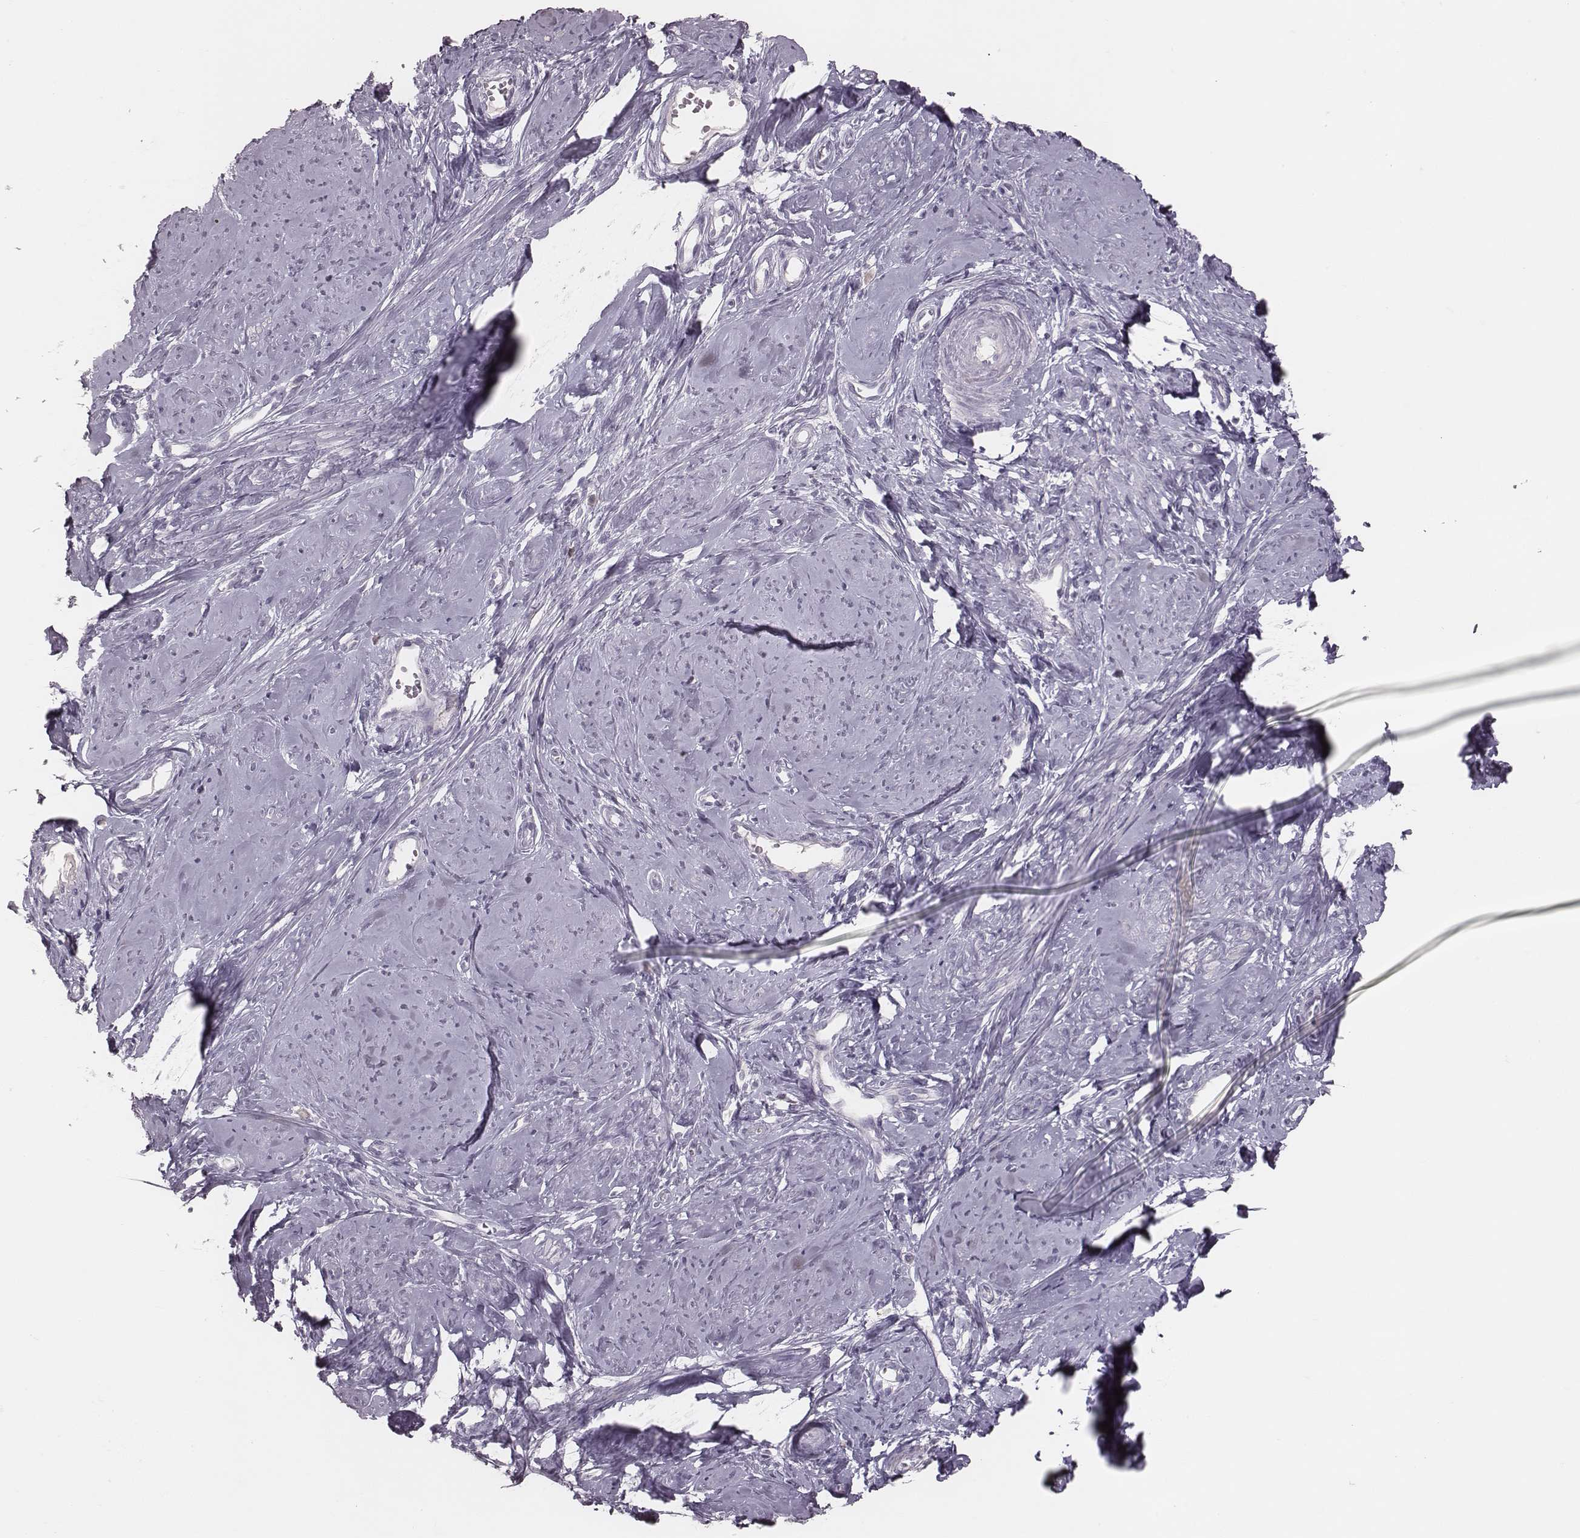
{"staining": {"intensity": "negative", "quantity": "none", "location": "none"}, "tissue": "smooth muscle", "cell_type": "Smooth muscle cells", "image_type": "normal", "snomed": [{"axis": "morphology", "description": "Normal tissue, NOS"}, {"axis": "topography", "description": "Smooth muscle"}], "caption": "High magnification brightfield microscopy of unremarkable smooth muscle stained with DAB (3,3'-diaminobenzidine) (brown) and counterstained with hematoxylin (blue): smooth muscle cells show no significant staining.", "gene": "PDCD1", "patient": {"sex": "female", "age": 48}}